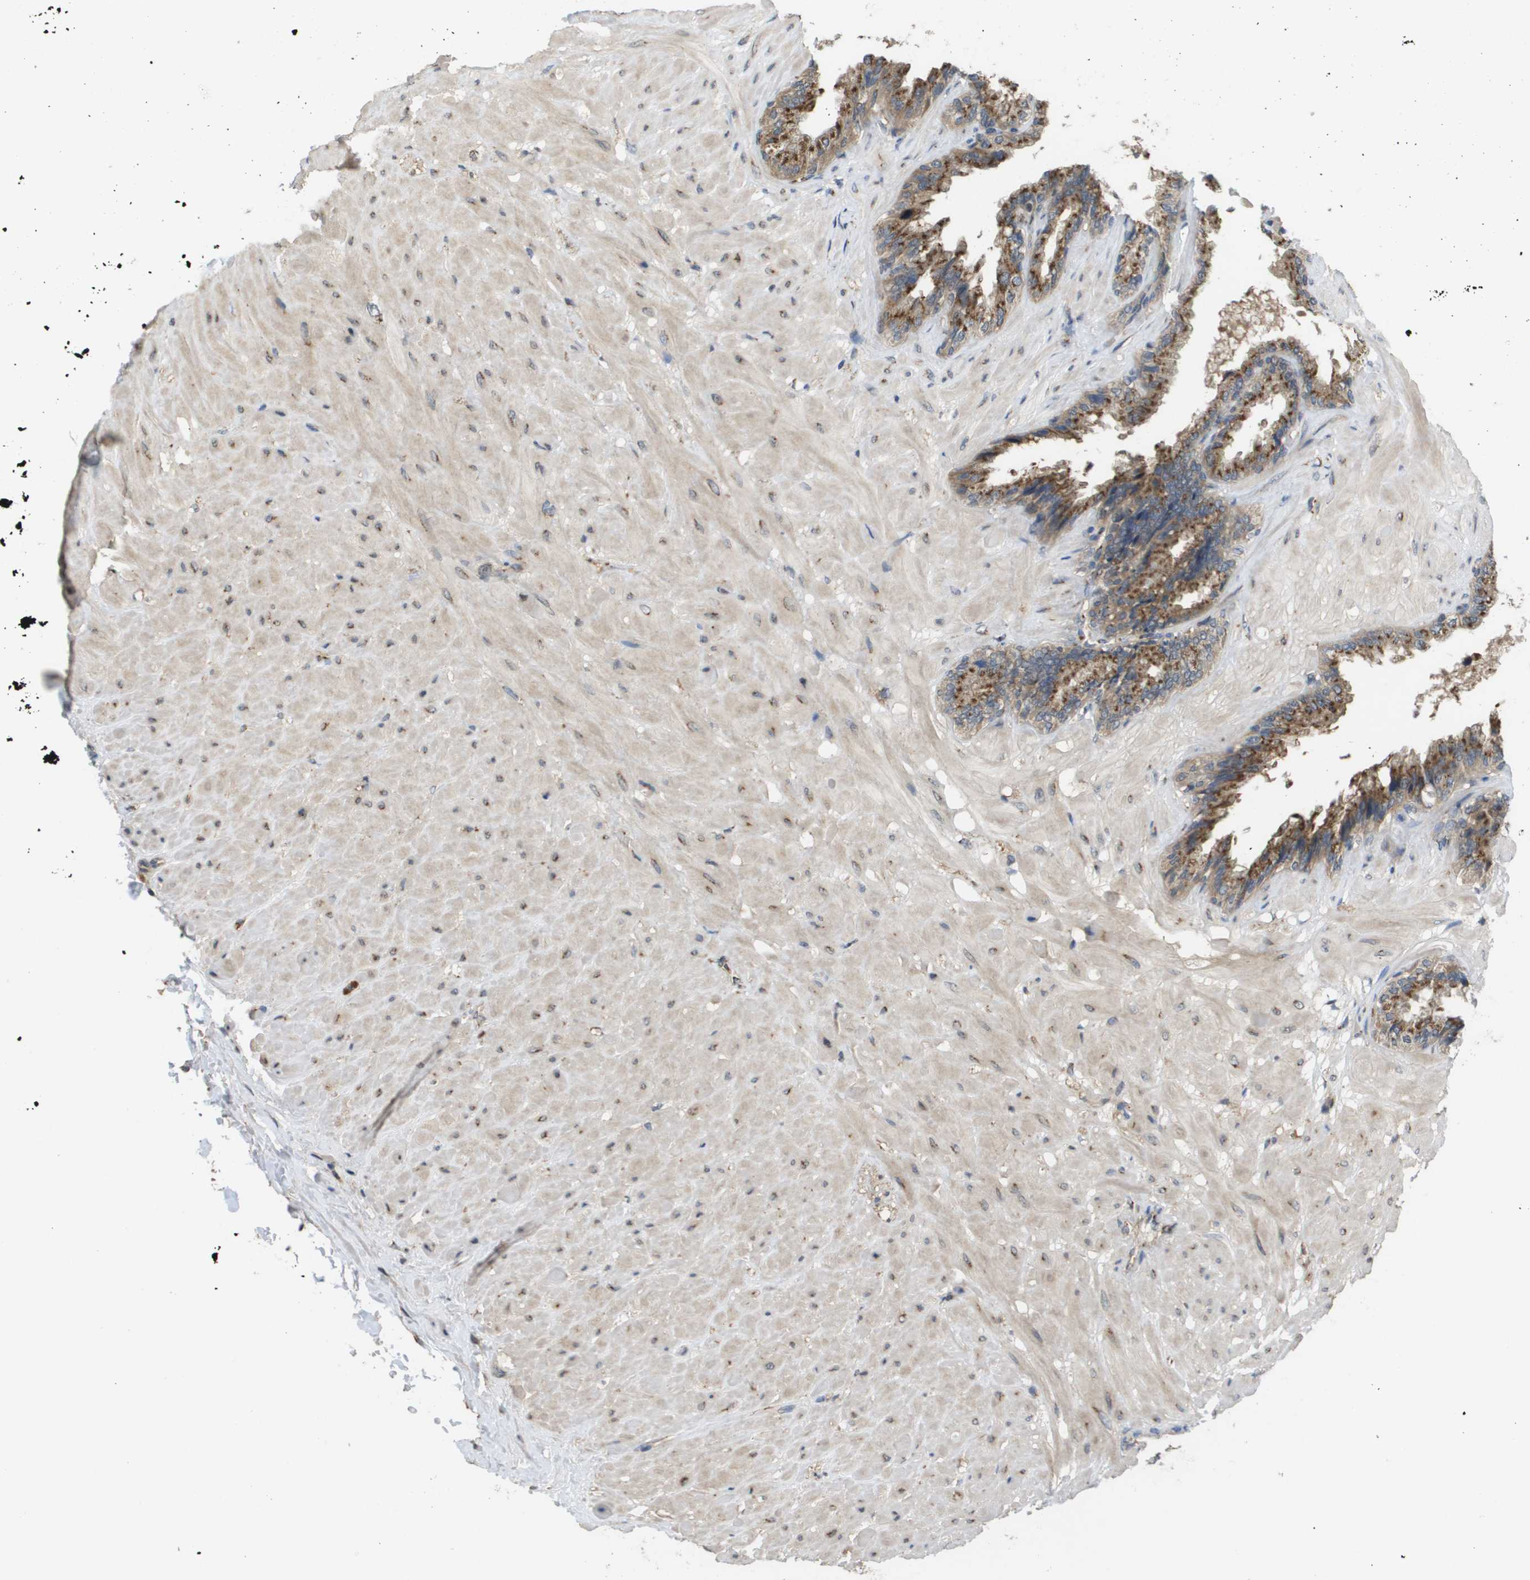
{"staining": {"intensity": "moderate", "quantity": ">75%", "location": "cytoplasmic/membranous"}, "tissue": "seminal vesicle", "cell_type": "Glandular cells", "image_type": "normal", "snomed": [{"axis": "morphology", "description": "Normal tissue, NOS"}, {"axis": "topography", "description": "Seminal veicle"}], "caption": "Moderate cytoplasmic/membranous staining is seen in about >75% of glandular cells in unremarkable seminal vesicle. The protein of interest is shown in brown color, while the nuclei are stained blue.", "gene": "PCK1", "patient": {"sex": "male", "age": 46}}